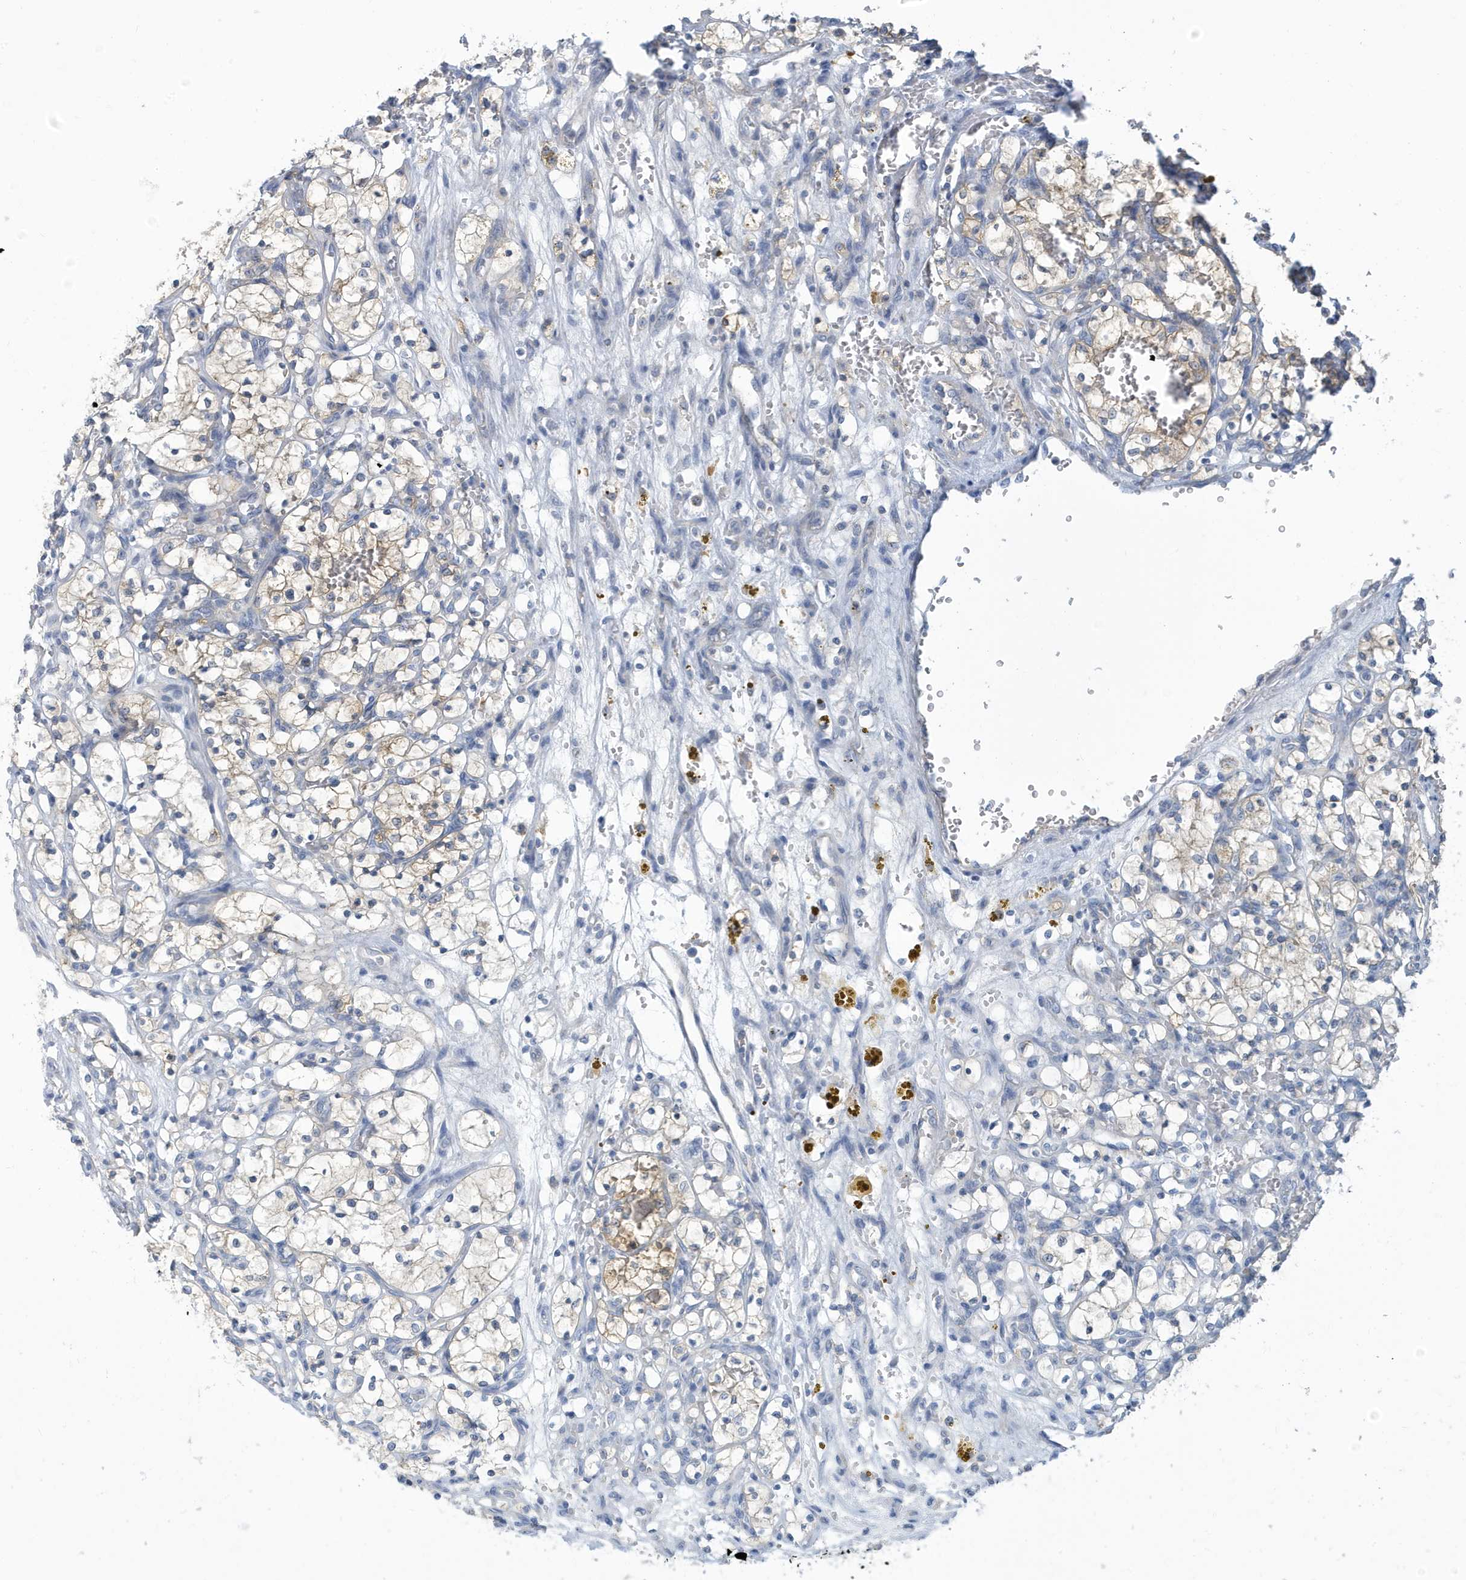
{"staining": {"intensity": "weak", "quantity": "25%-75%", "location": "cytoplasmic/membranous"}, "tissue": "renal cancer", "cell_type": "Tumor cells", "image_type": "cancer", "snomed": [{"axis": "morphology", "description": "Adenocarcinoma, NOS"}, {"axis": "topography", "description": "Kidney"}], "caption": "Renal adenocarcinoma stained with IHC exhibits weak cytoplasmic/membranous positivity in approximately 25%-75% of tumor cells.", "gene": "VTA1", "patient": {"sex": "female", "age": 69}}